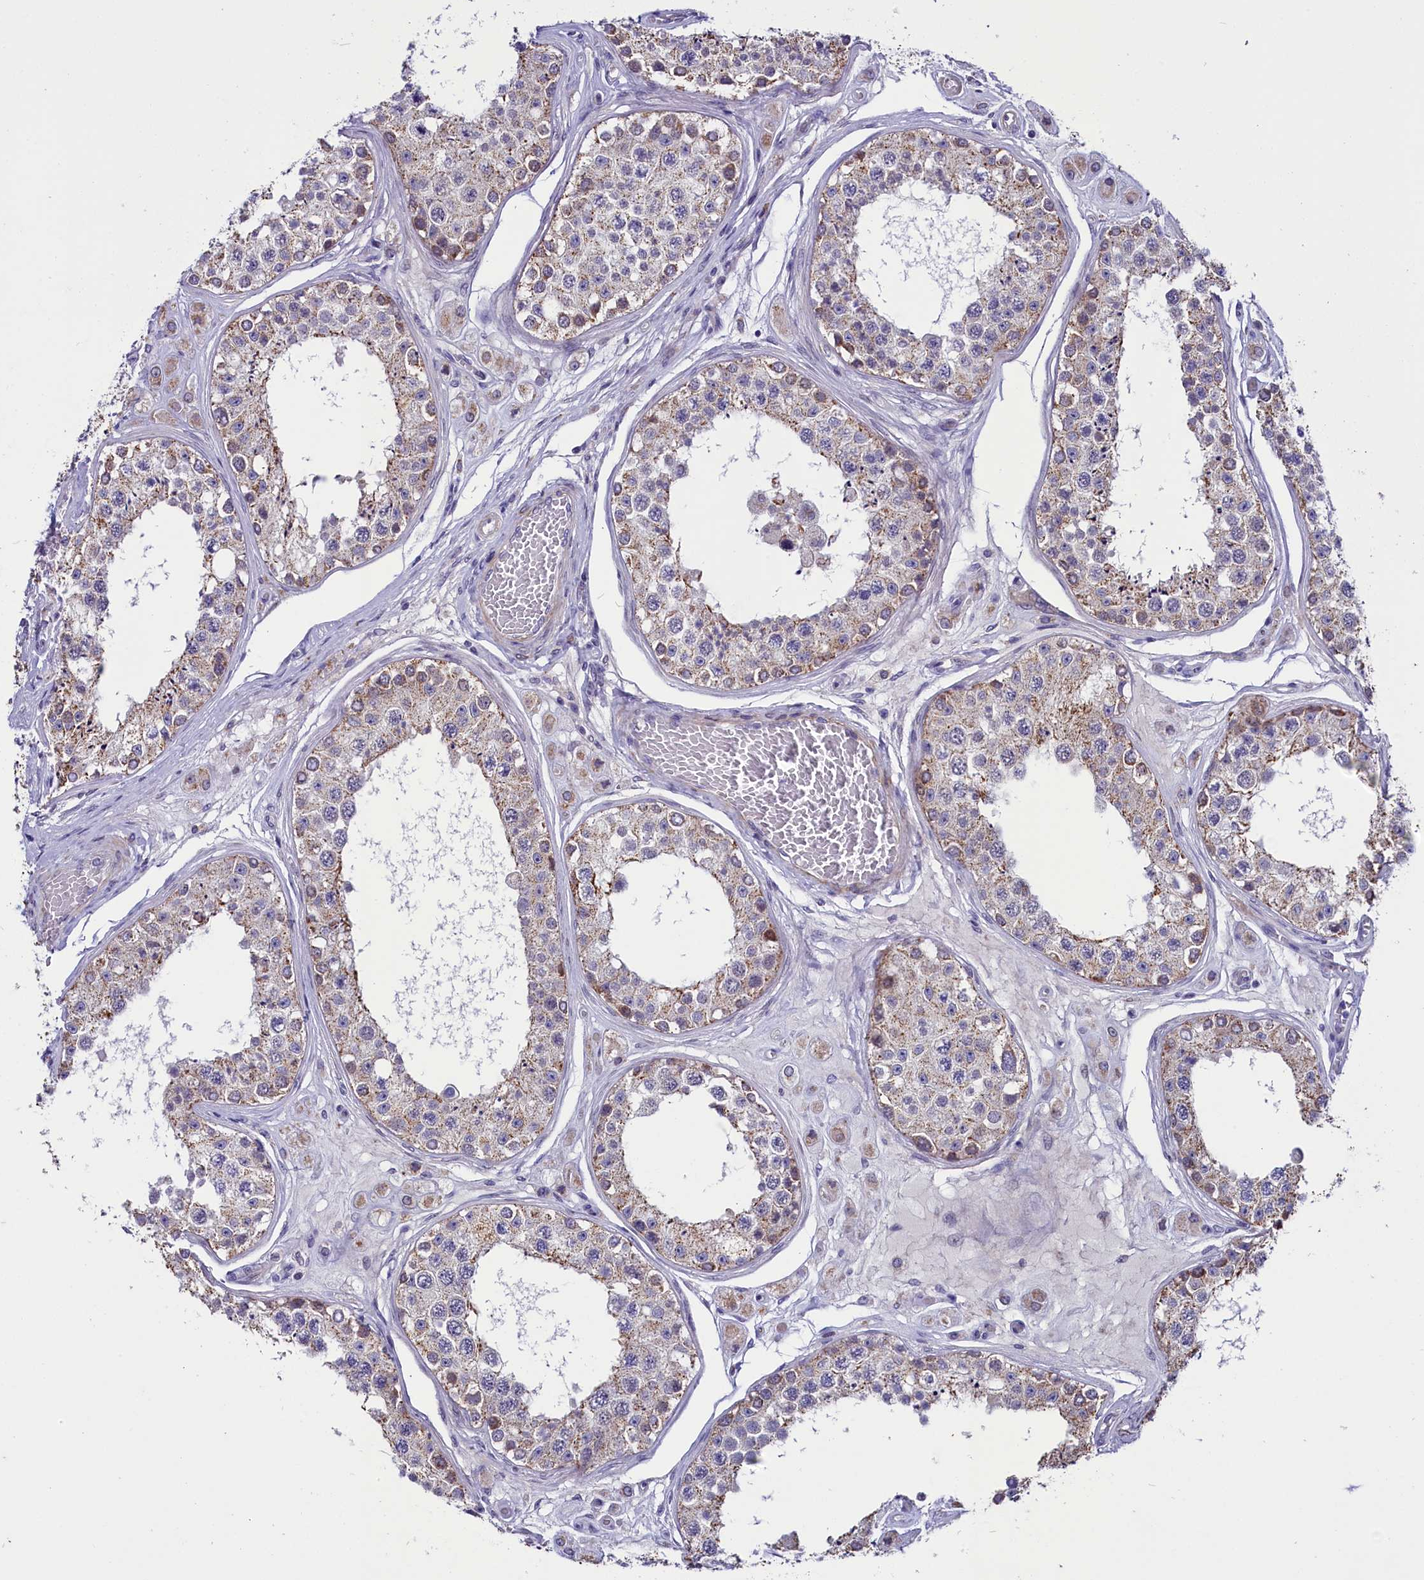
{"staining": {"intensity": "weak", "quantity": "25%-75%", "location": "cytoplasmic/membranous"}, "tissue": "testis", "cell_type": "Cells in seminiferous ducts", "image_type": "normal", "snomed": [{"axis": "morphology", "description": "Normal tissue, NOS"}, {"axis": "topography", "description": "Testis"}], "caption": "There is low levels of weak cytoplasmic/membranous expression in cells in seminiferous ducts of unremarkable testis, as demonstrated by immunohistochemical staining (brown color).", "gene": "SCD5", "patient": {"sex": "male", "age": 25}}